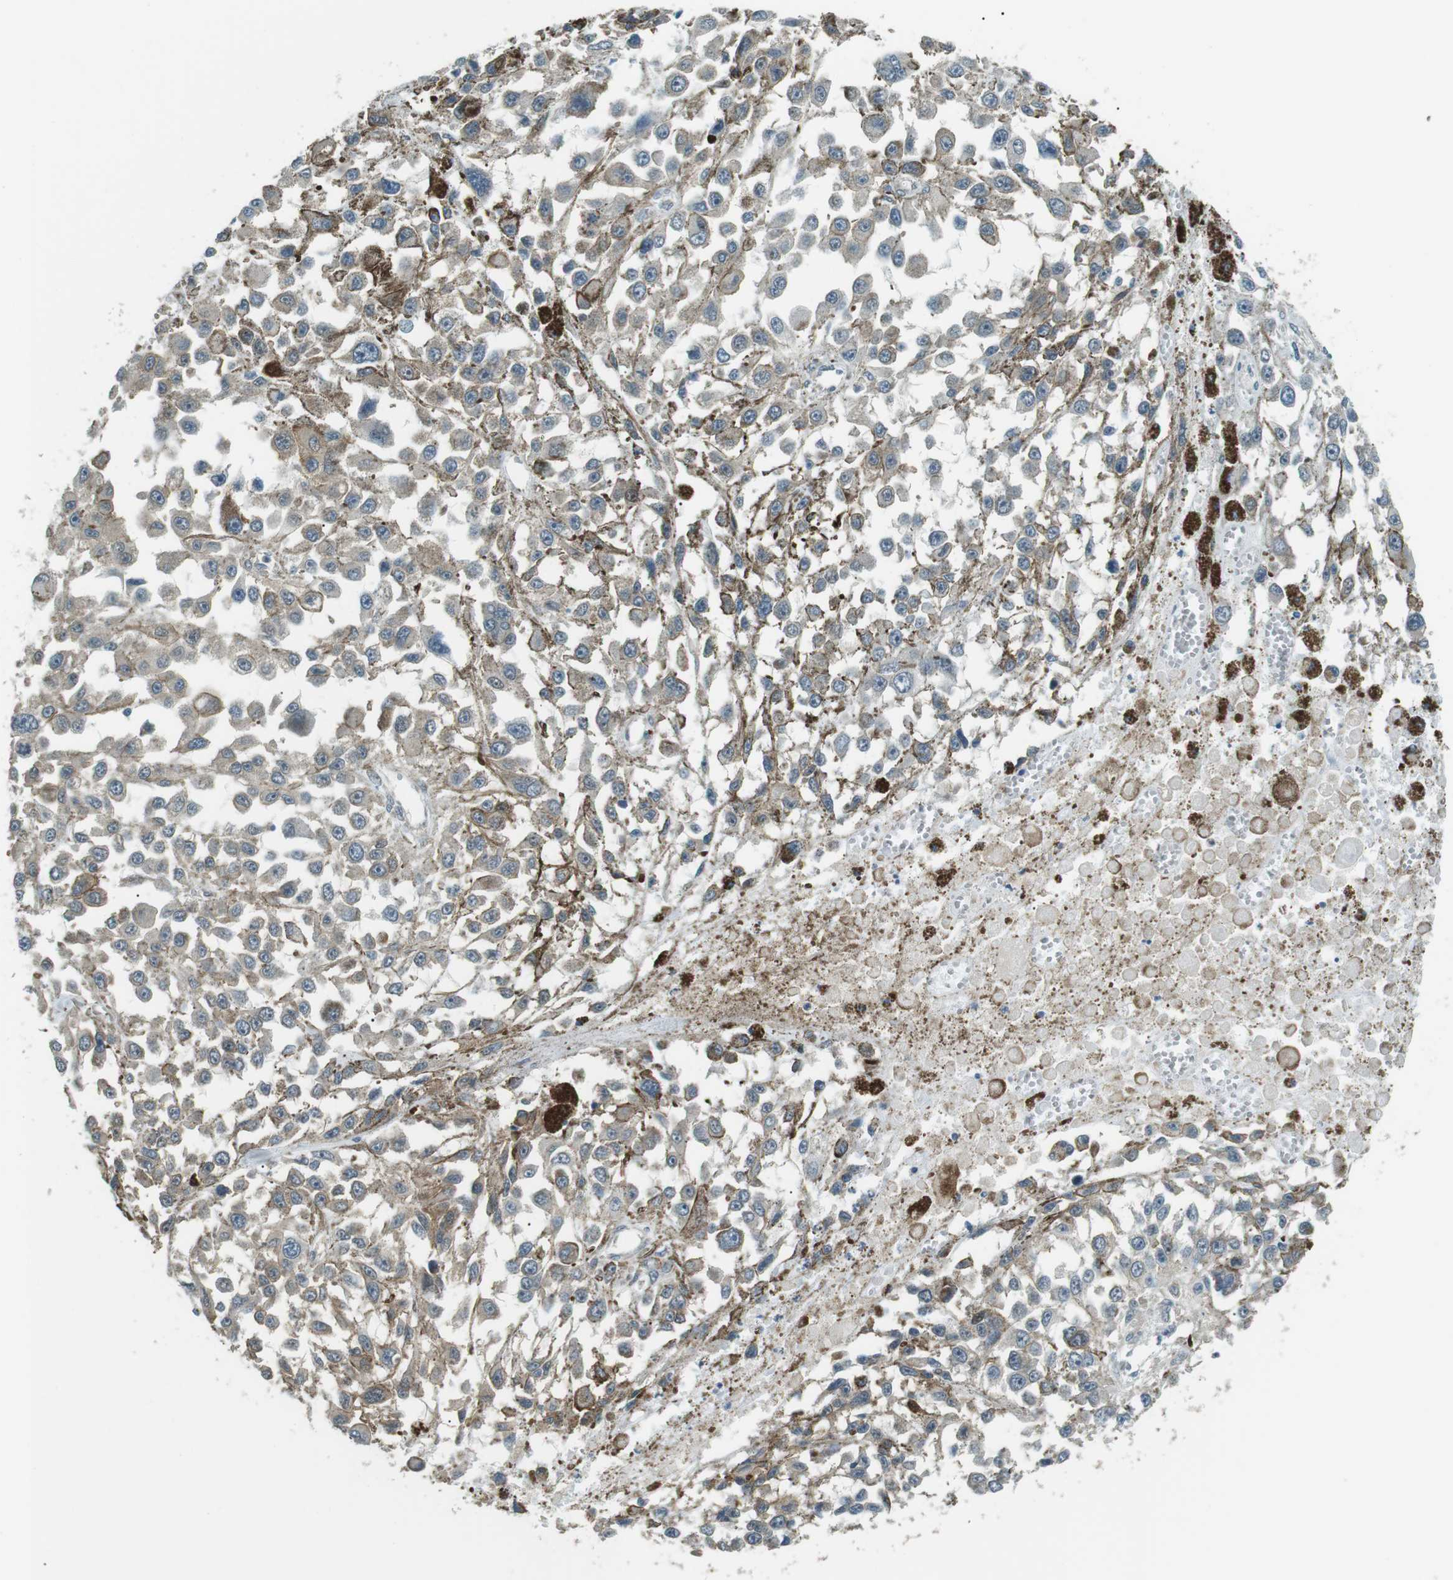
{"staining": {"intensity": "weak", "quantity": "25%-75%", "location": "cytoplasmic/membranous"}, "tissue": "melanoma", "cell_type": "Tumor cells", "image_type": "cancer", "snomed": [{"axis": "morphology", "description": "Malignant melanoma, Metastatic site"}, {"axis": "topography", "description": "Lymph node"}], "caption": "This is an image of immunohistochemistry (IHC) staining of melanoma, which shows weak positivity in the cytoplasmic/membranous of tumor cells.", "gene": "TMEM74", "patient": {"sex": "male", "age": 59}}